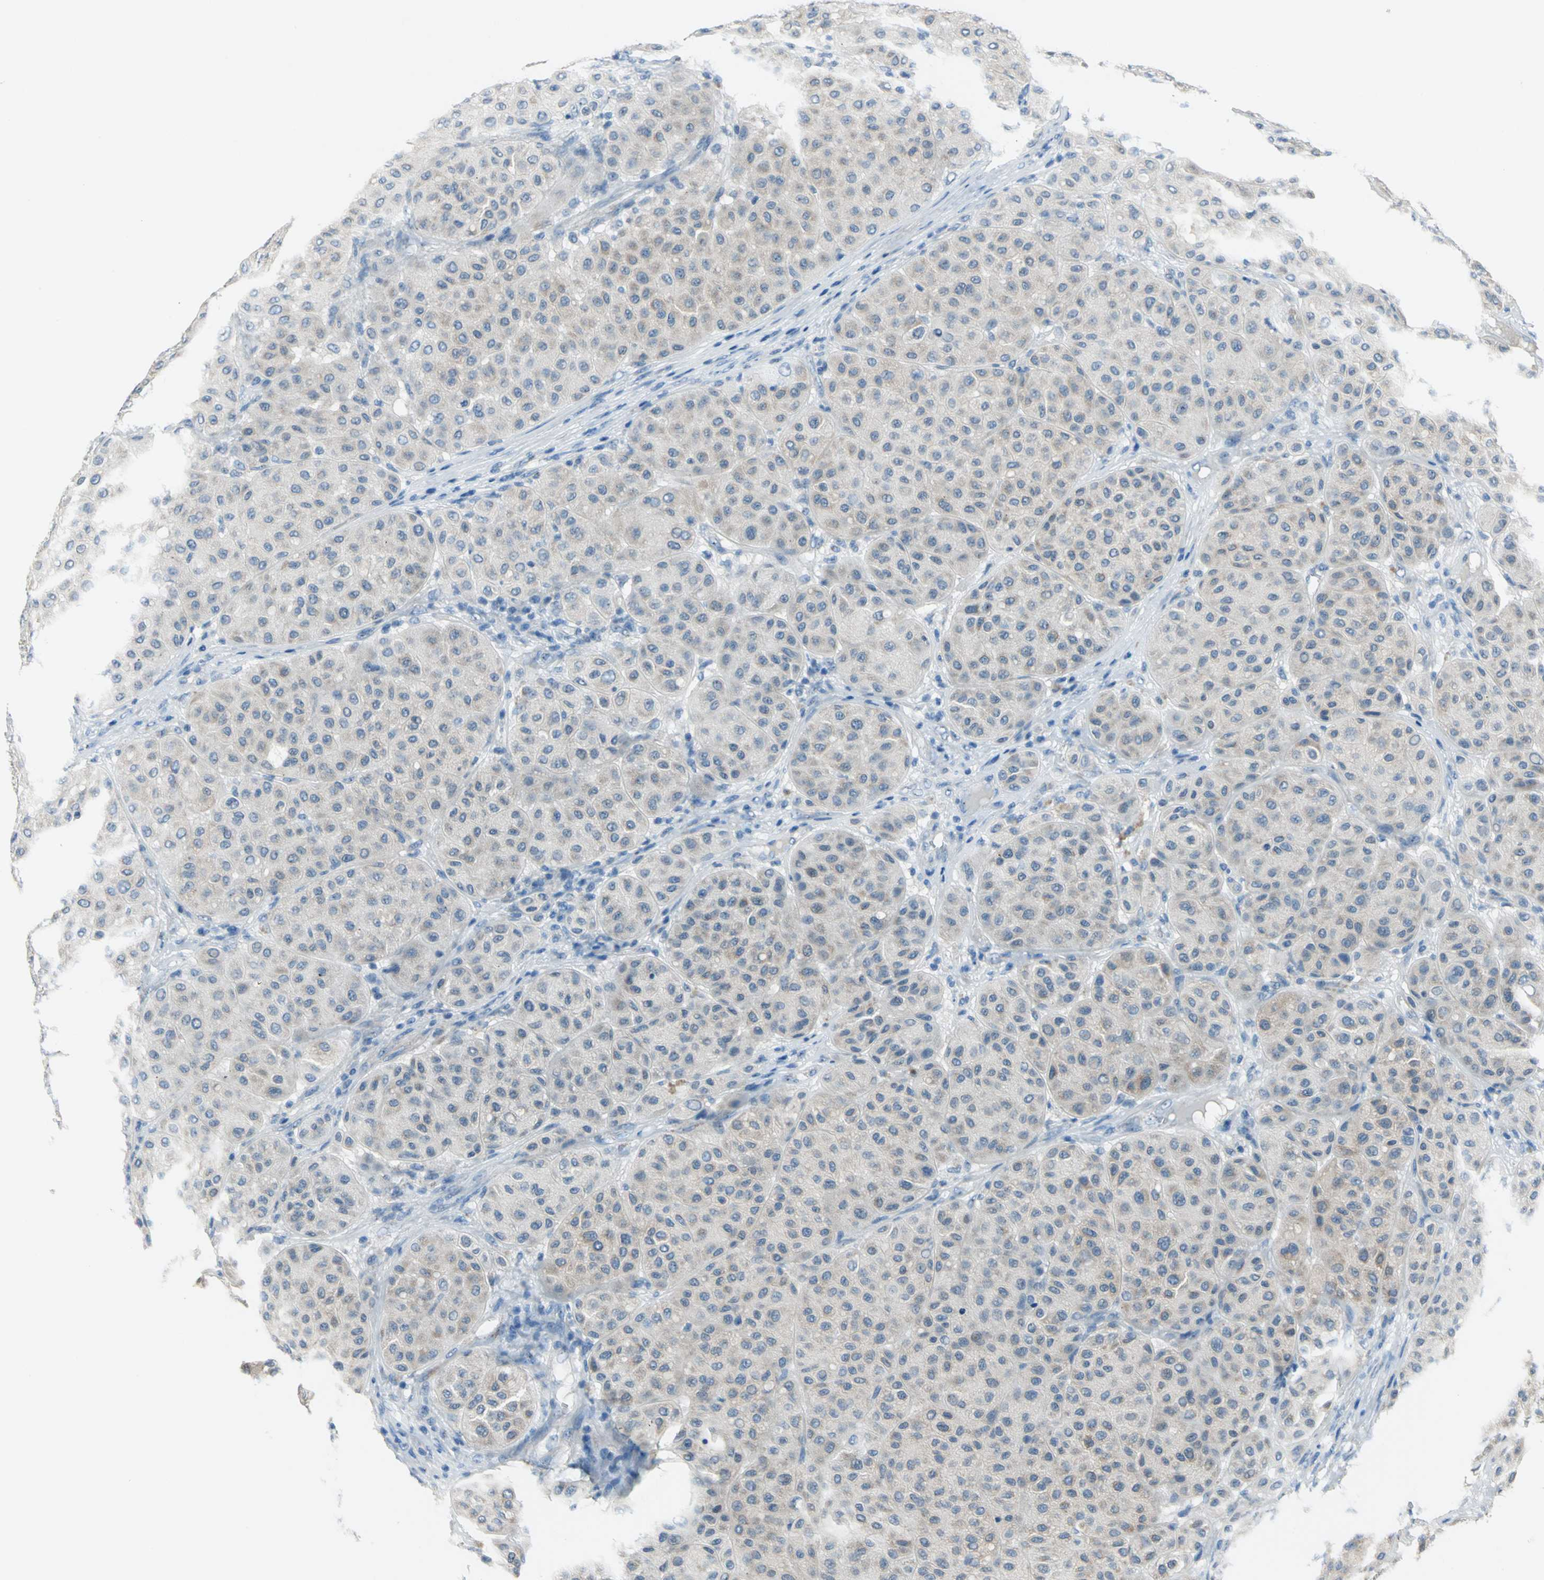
{"staining": {"intensity": "negative", "quantity": "none", "location": "none"}, "tissue": "melanoma", "cell_type": "Tumor cells", "image_type": "cancer", "snomed": [{"axis": "morphology", "description": "Normal tissue, NOS"}, {"axis": "morphology", "description": "Malignant melanoma, Metastatic site"}, {"axis": "topography", "description": "Skin"}], "caption": "This is an immunohistochemistry (IHC) photomicrograph of malignant melanoma (metastatic site). There is no expression in tumor cells.", "gene": "MUC4", "patient": {"sex": "male", "age": 41}}